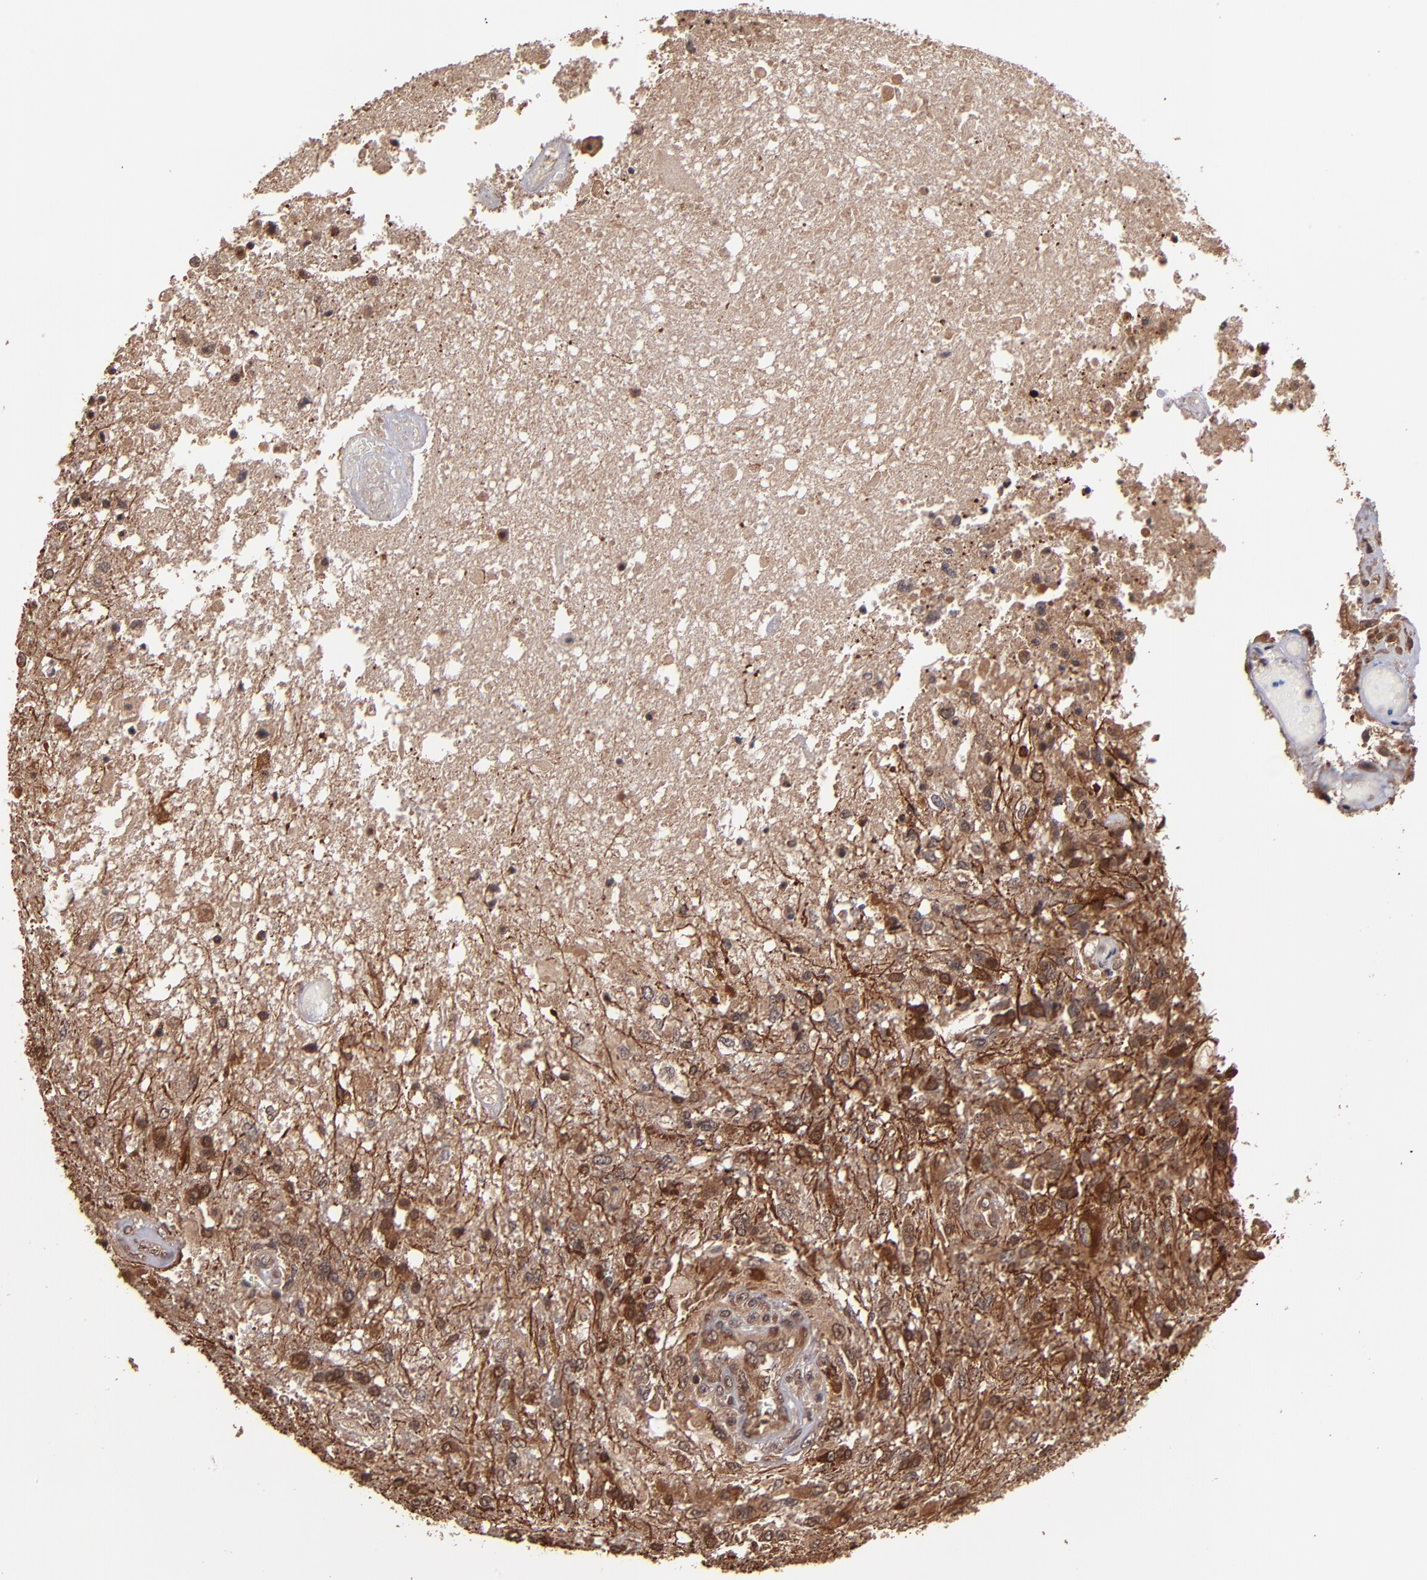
{"staining": {"intensity": "moderate", "quantity": ">75%", "location": "cytoplasmic/membranous"}, "tissue": "glioma", "cell_type": "Tumor cells", "image_type": "cancer", "snomed": [{"axis": "morphology", "description": "Glioma, malignant, High grade"}, {"axis": "topography", "description": "Cerebral cortex"}], "caption": "A photomicrograph showing moderate cytoplasmic/membranous positivity in about >75% of tumor cells in glioma, as visualized by brown immunohistochemical staining.", "gene": "NFE2L2", "patient": {"sex": "male", "age": 79}}